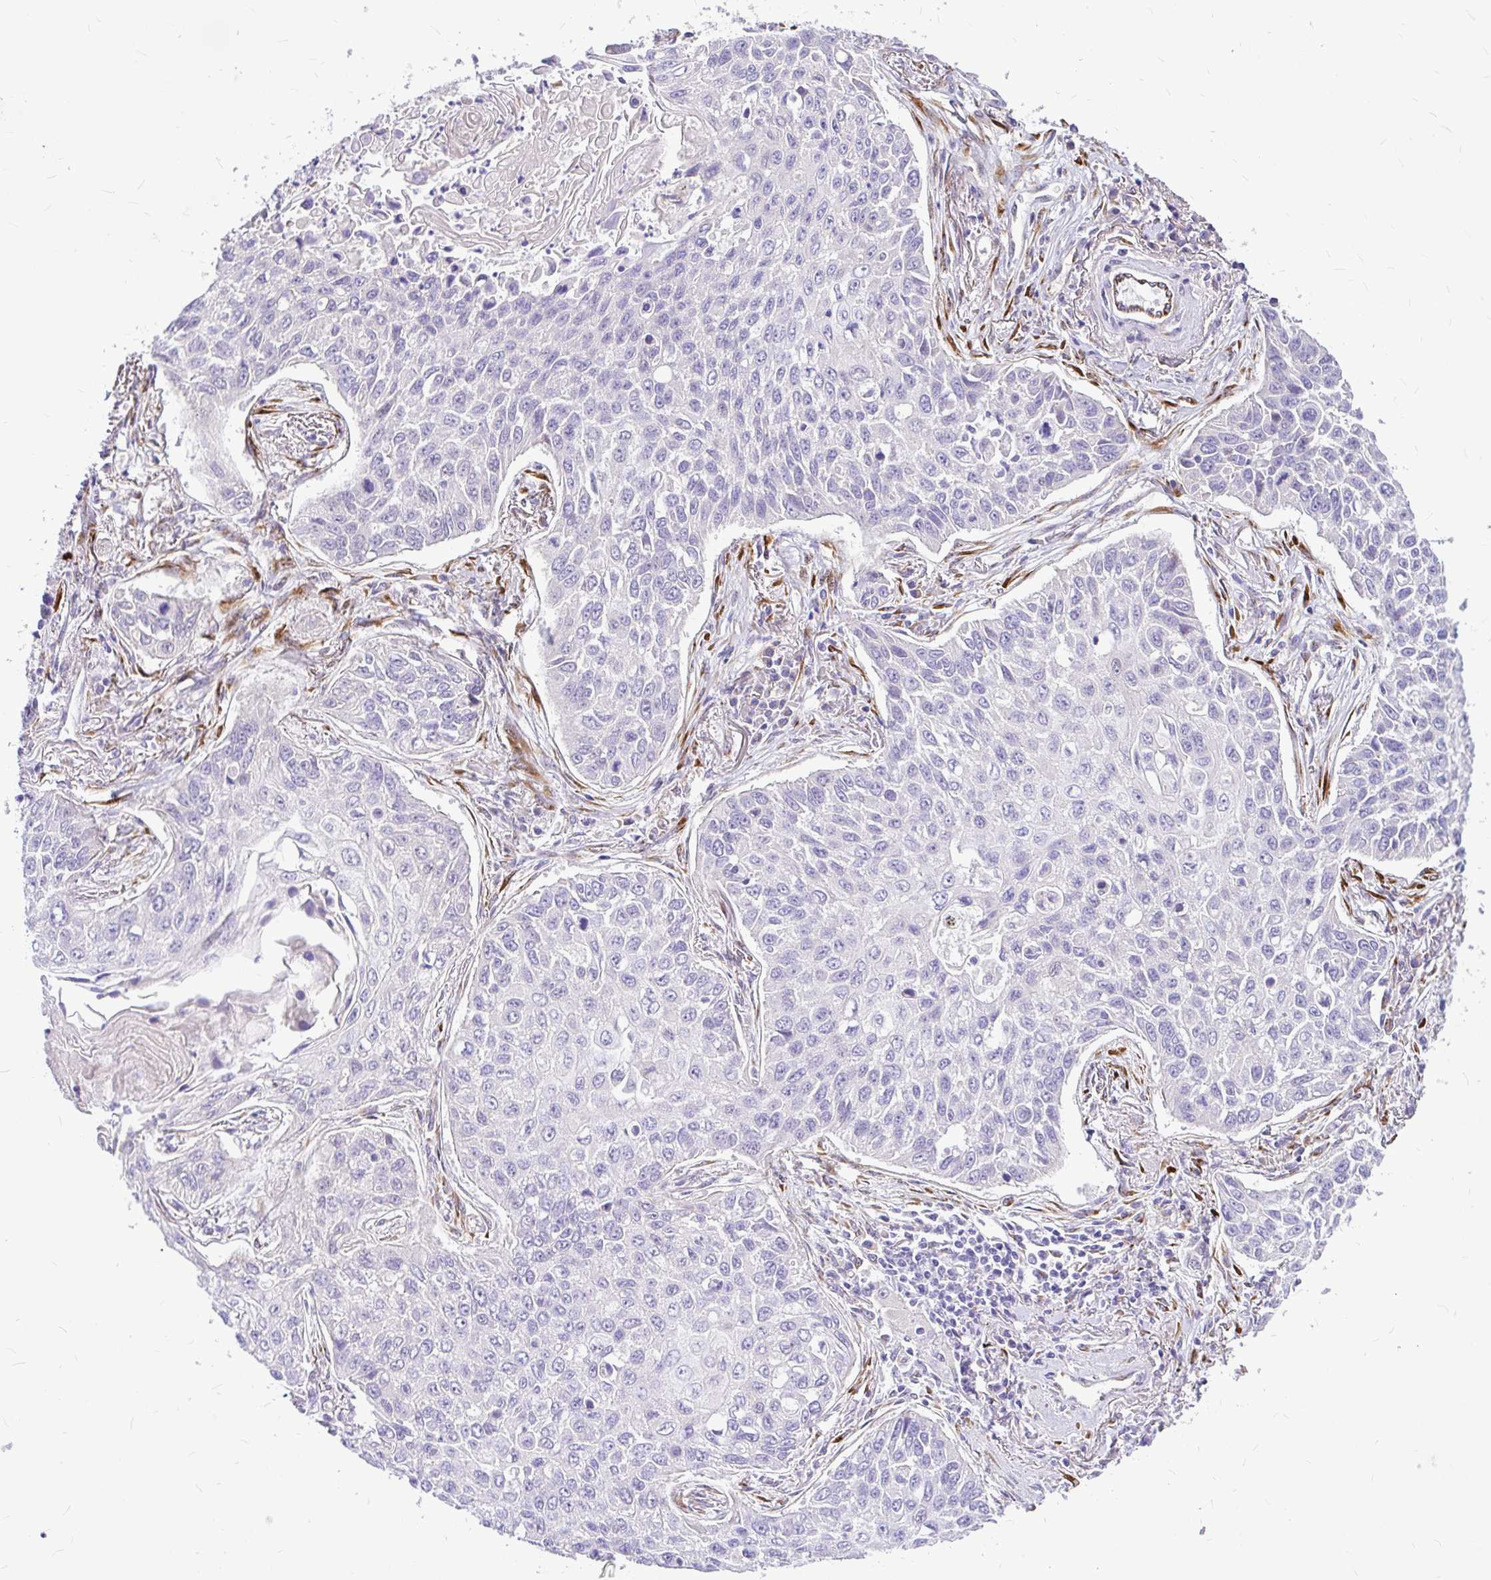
{"staining": {"intensity": "negative", "quantity": "none", "location": "none"}, "tissue": "lung cancer", "cell_type": "Tumor cells", "image_type": "cancer", "snomed": [{"axis": "morphology", "description": "Squamous cell carcinoma, NOS"}, {"axis": "topography", "description": "Lung"}], "caption": "Immunohistochemistry histopathology image of lung squamous cell carcinoma stained for a protein (brown), which exhibits no staining in tumor cells. (DAB (3,3'-diaminobenzidine) immunohistochemistry (IHC) with hematoxylin counter stain).", "gene": "GABBR2", "patient": {"sex": "male", "age": 75}}